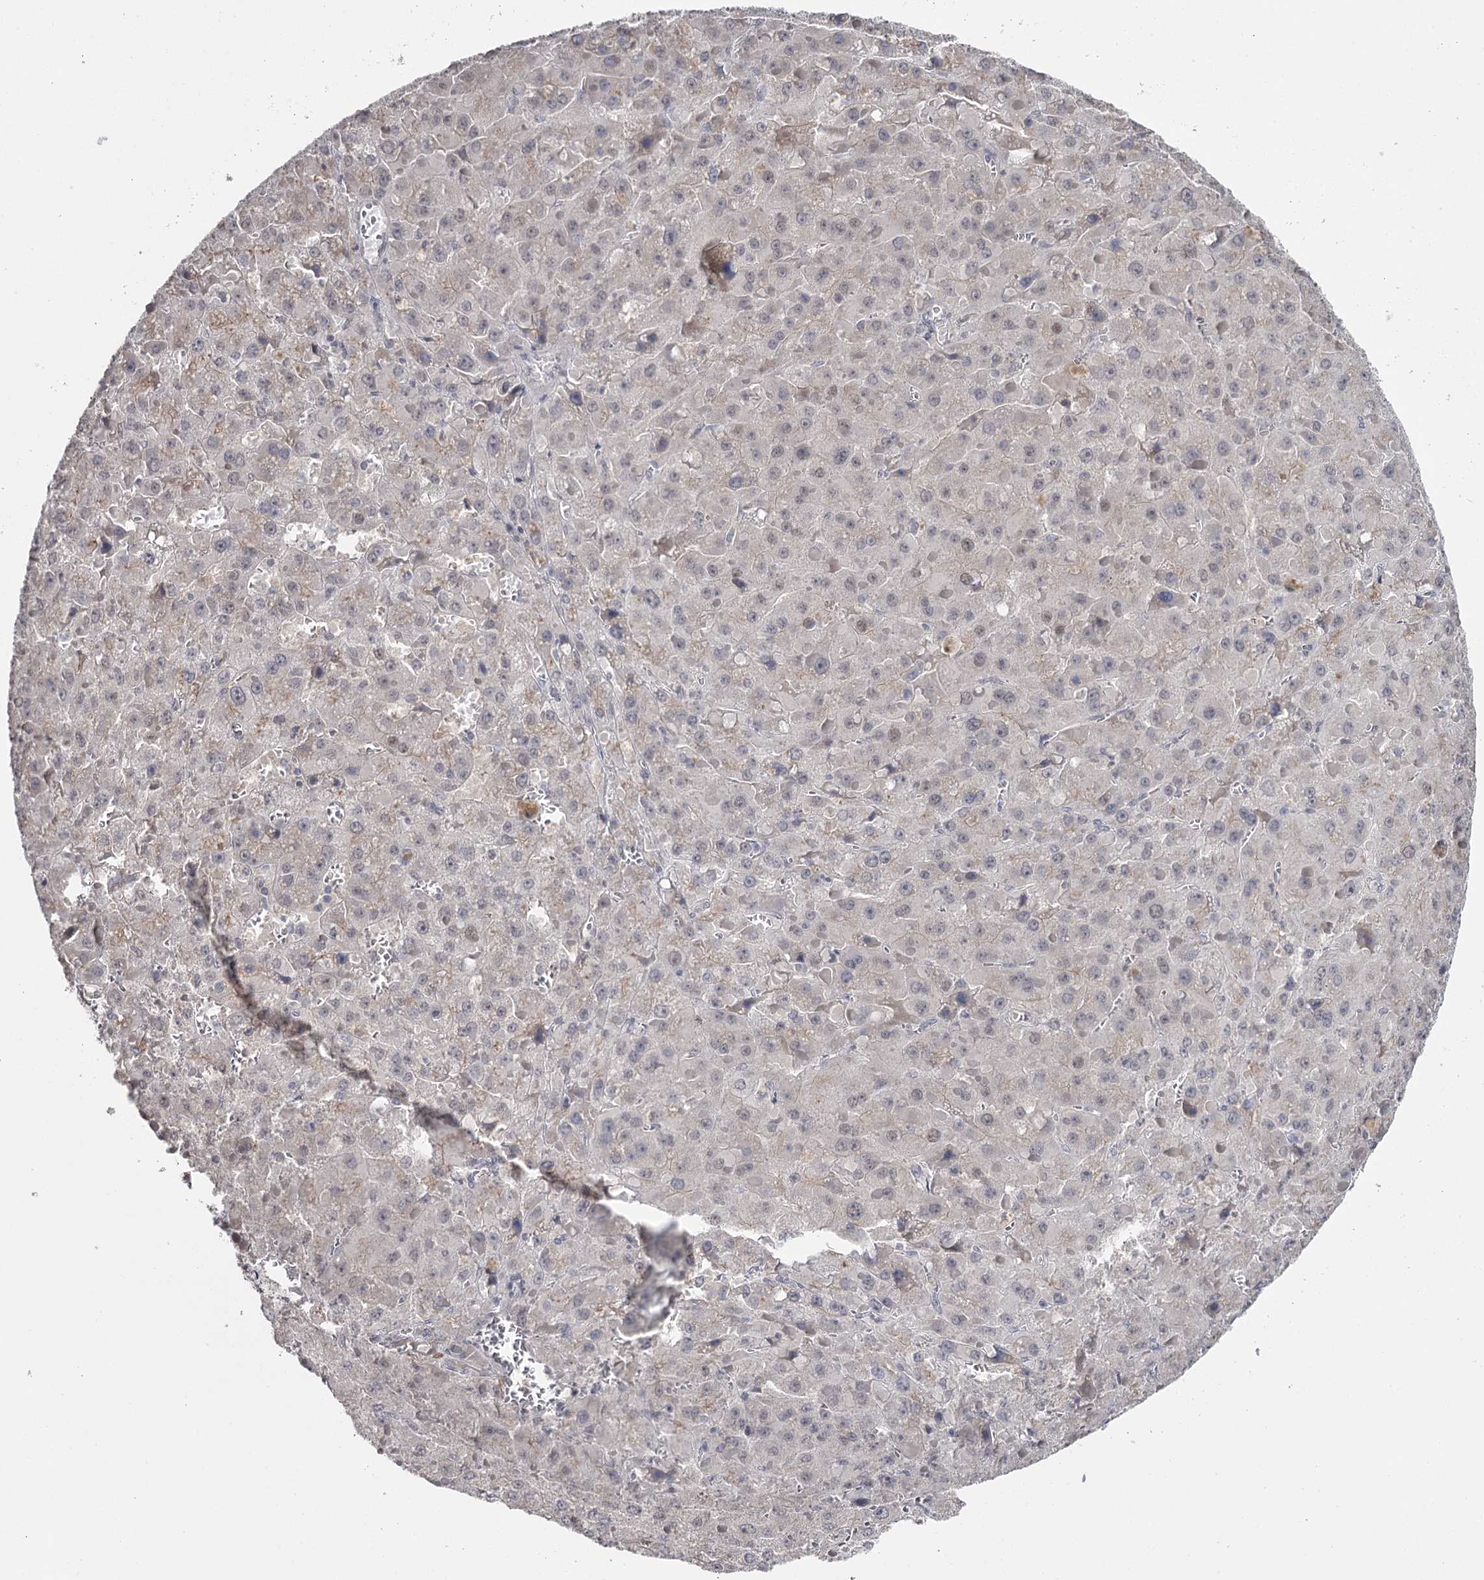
{"staining": {"intensity": "negative", "quantity": "none", "location": "none"}, "tissue": "liver cancer", "cell_type": "Tumor cells", "image_type": "cancer", "snomed": [{"axis": "morphology", "description": "Carcinoma, Hepatocellular, NOS"}, {"axis": "topography", "description": "Liver"}], "caption": "Immunohistochemical staining of liver cancer exhibits no significant positivity in tumor cells.", "gene": "GTSF1", "patient": {"sex": "female", "age": 73}}